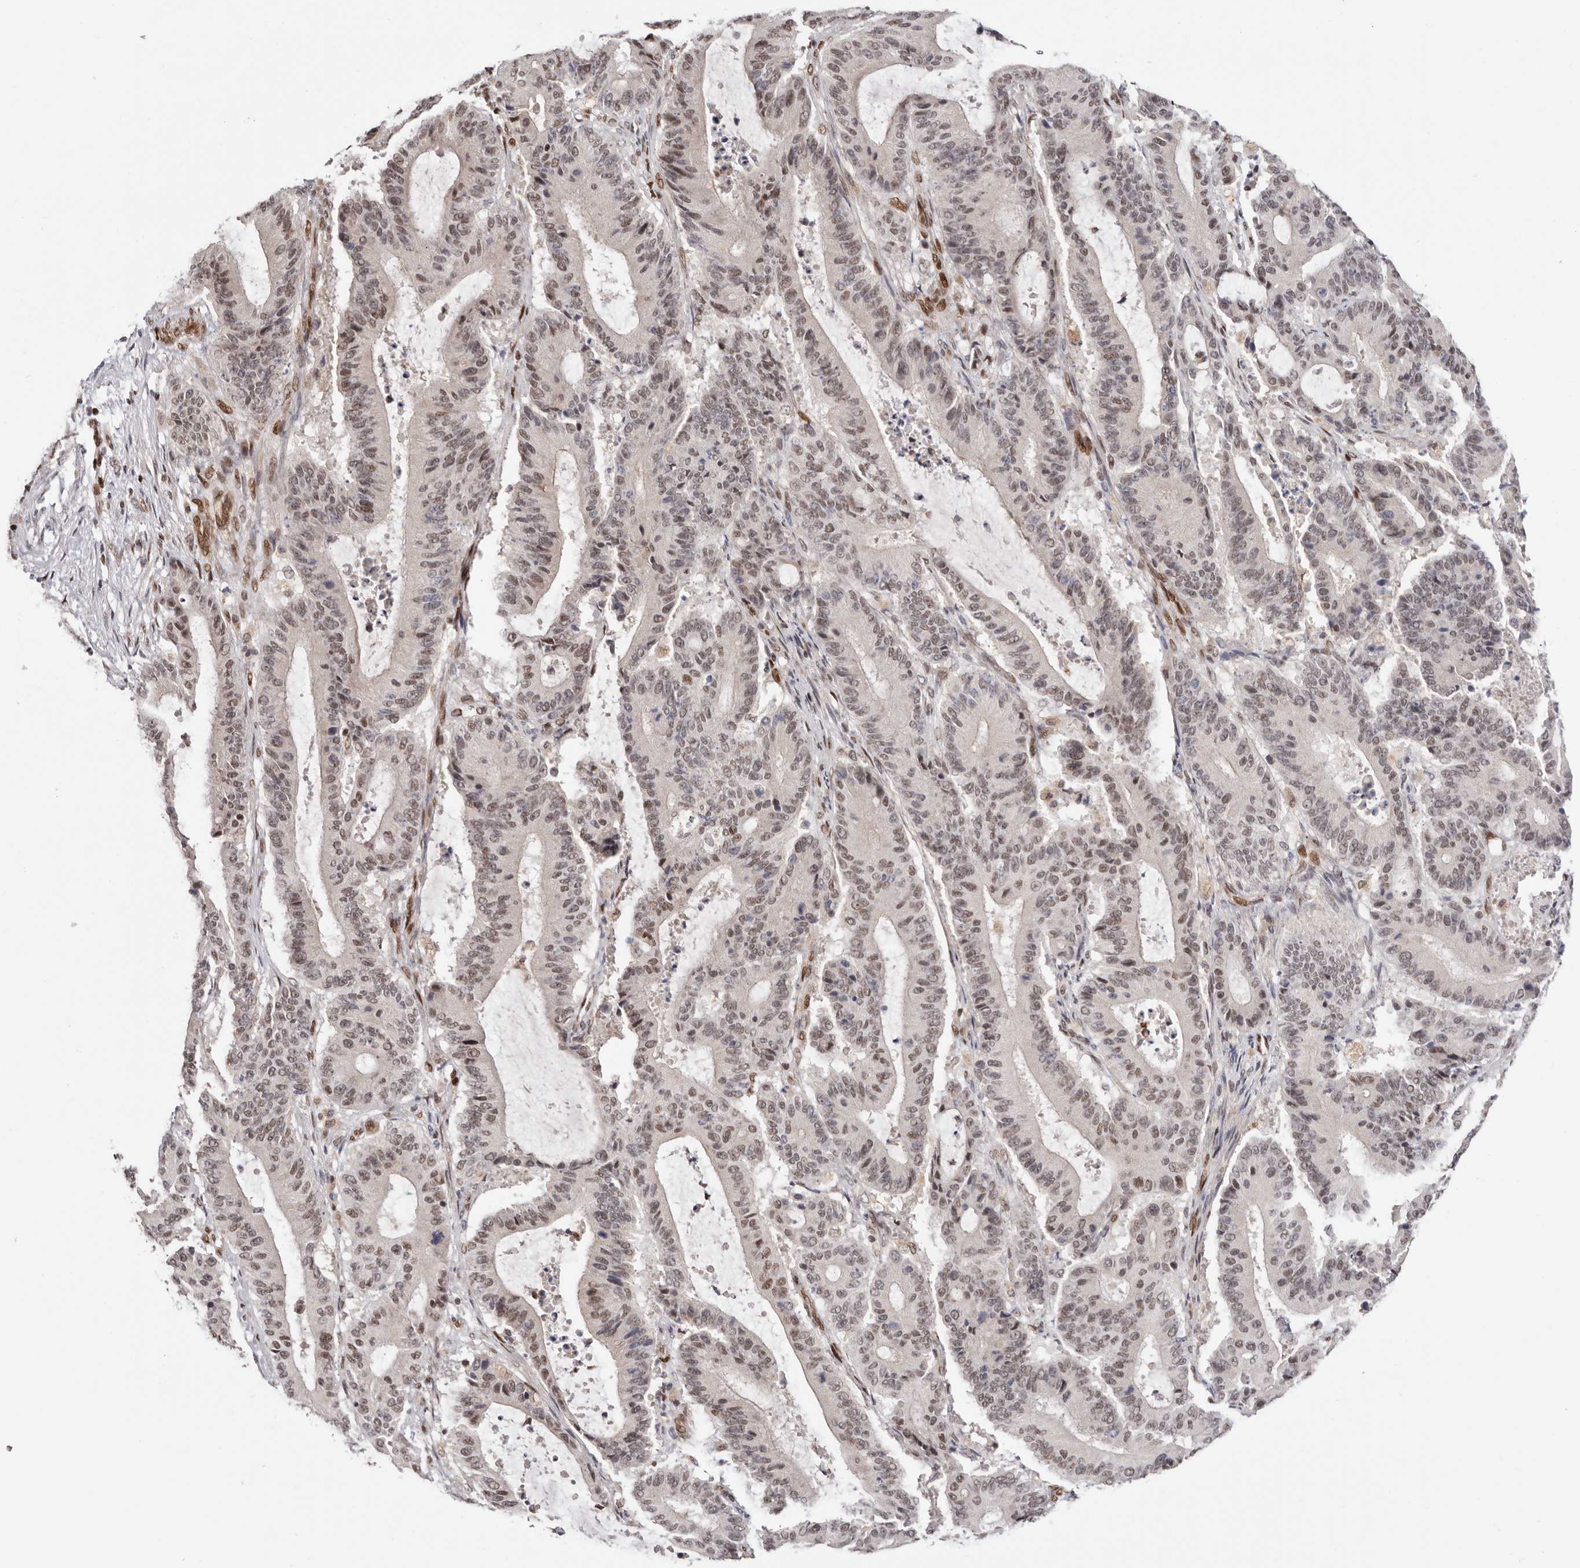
{"staining": {"intensity": "weak", "quantity": ">75%", "location": "nuclear"}, "tissue": "liver cancer", "cell_type": "Tumor cells", "image_type": "cancer", "snomed": [{"axis": "morphology", "description": "Cholangiocarcinoma"}, {"axis": "topography", "description": "Liver"}], "caption": "Liver cancer tissue shows weak nuclear positivity in approximately >75% of tumor cells (Brightfield microscopy of DAB IHC at high magnification).", "gene": "SMAD7", "patient": {"sex": "female", "age": 73}}